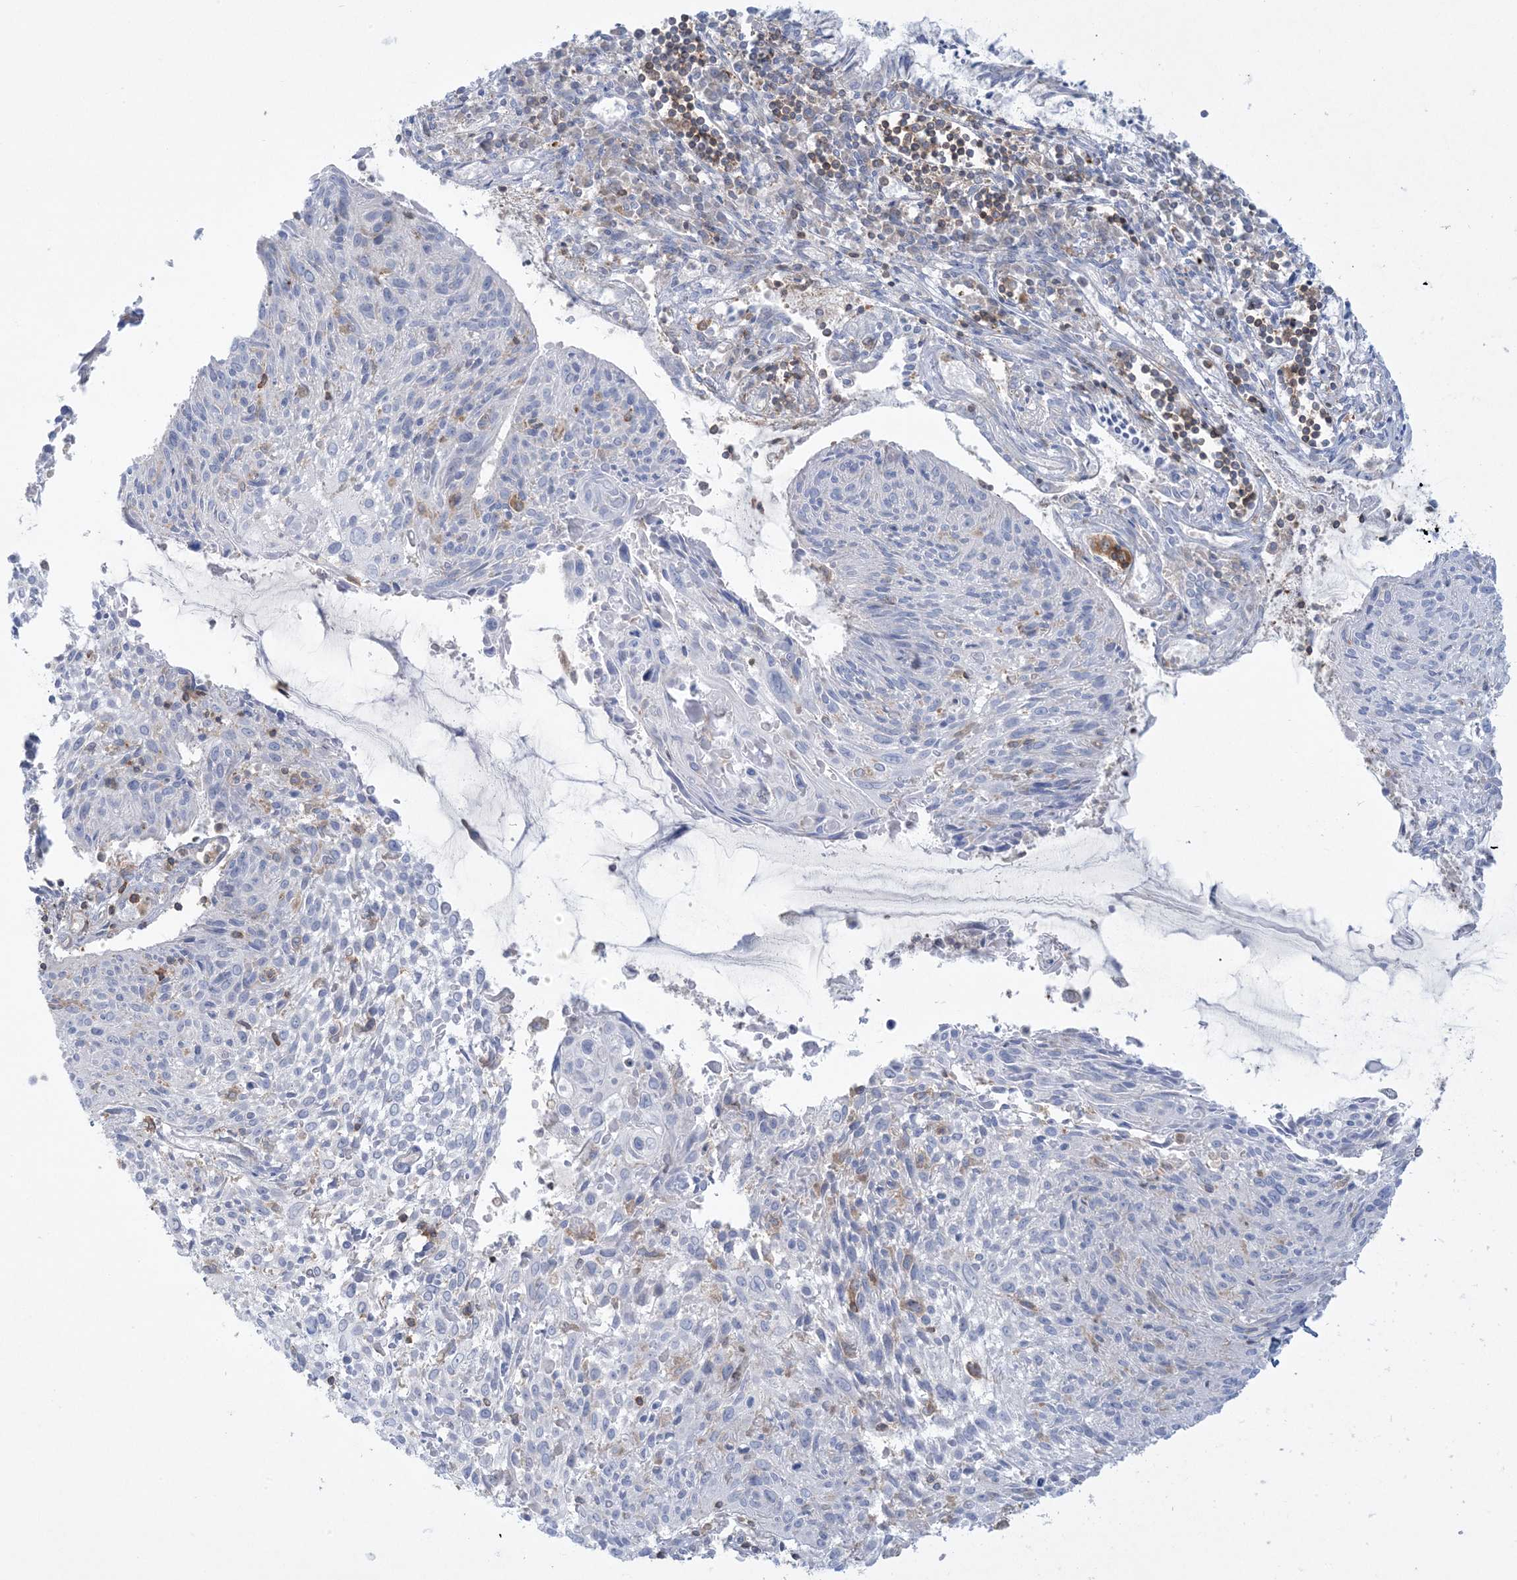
{"staining": {"intensity": "negative", "quantity": "none", "location": "none"}, "tissue": "cervical cancer", "cell_type": "Tumor cells", "image_type": "cancer", "snomed": [{"axis": "morphology", "description": "Squamous cell carcinoma, NOS"}, {"axis": "topography", "description": "Cervix"}], "caption": "The immunohistochemistry (IHC) histopathology image has no significant positivity in tumor cells of cervical cancer tissue. (DAB (3,3'-diaminobenzidine) immunohistochemistry visualized using brightfield microscopy, high magnification).", "gene": "ARHGAP30", "patient": {"sex": "female", "age": 51}}